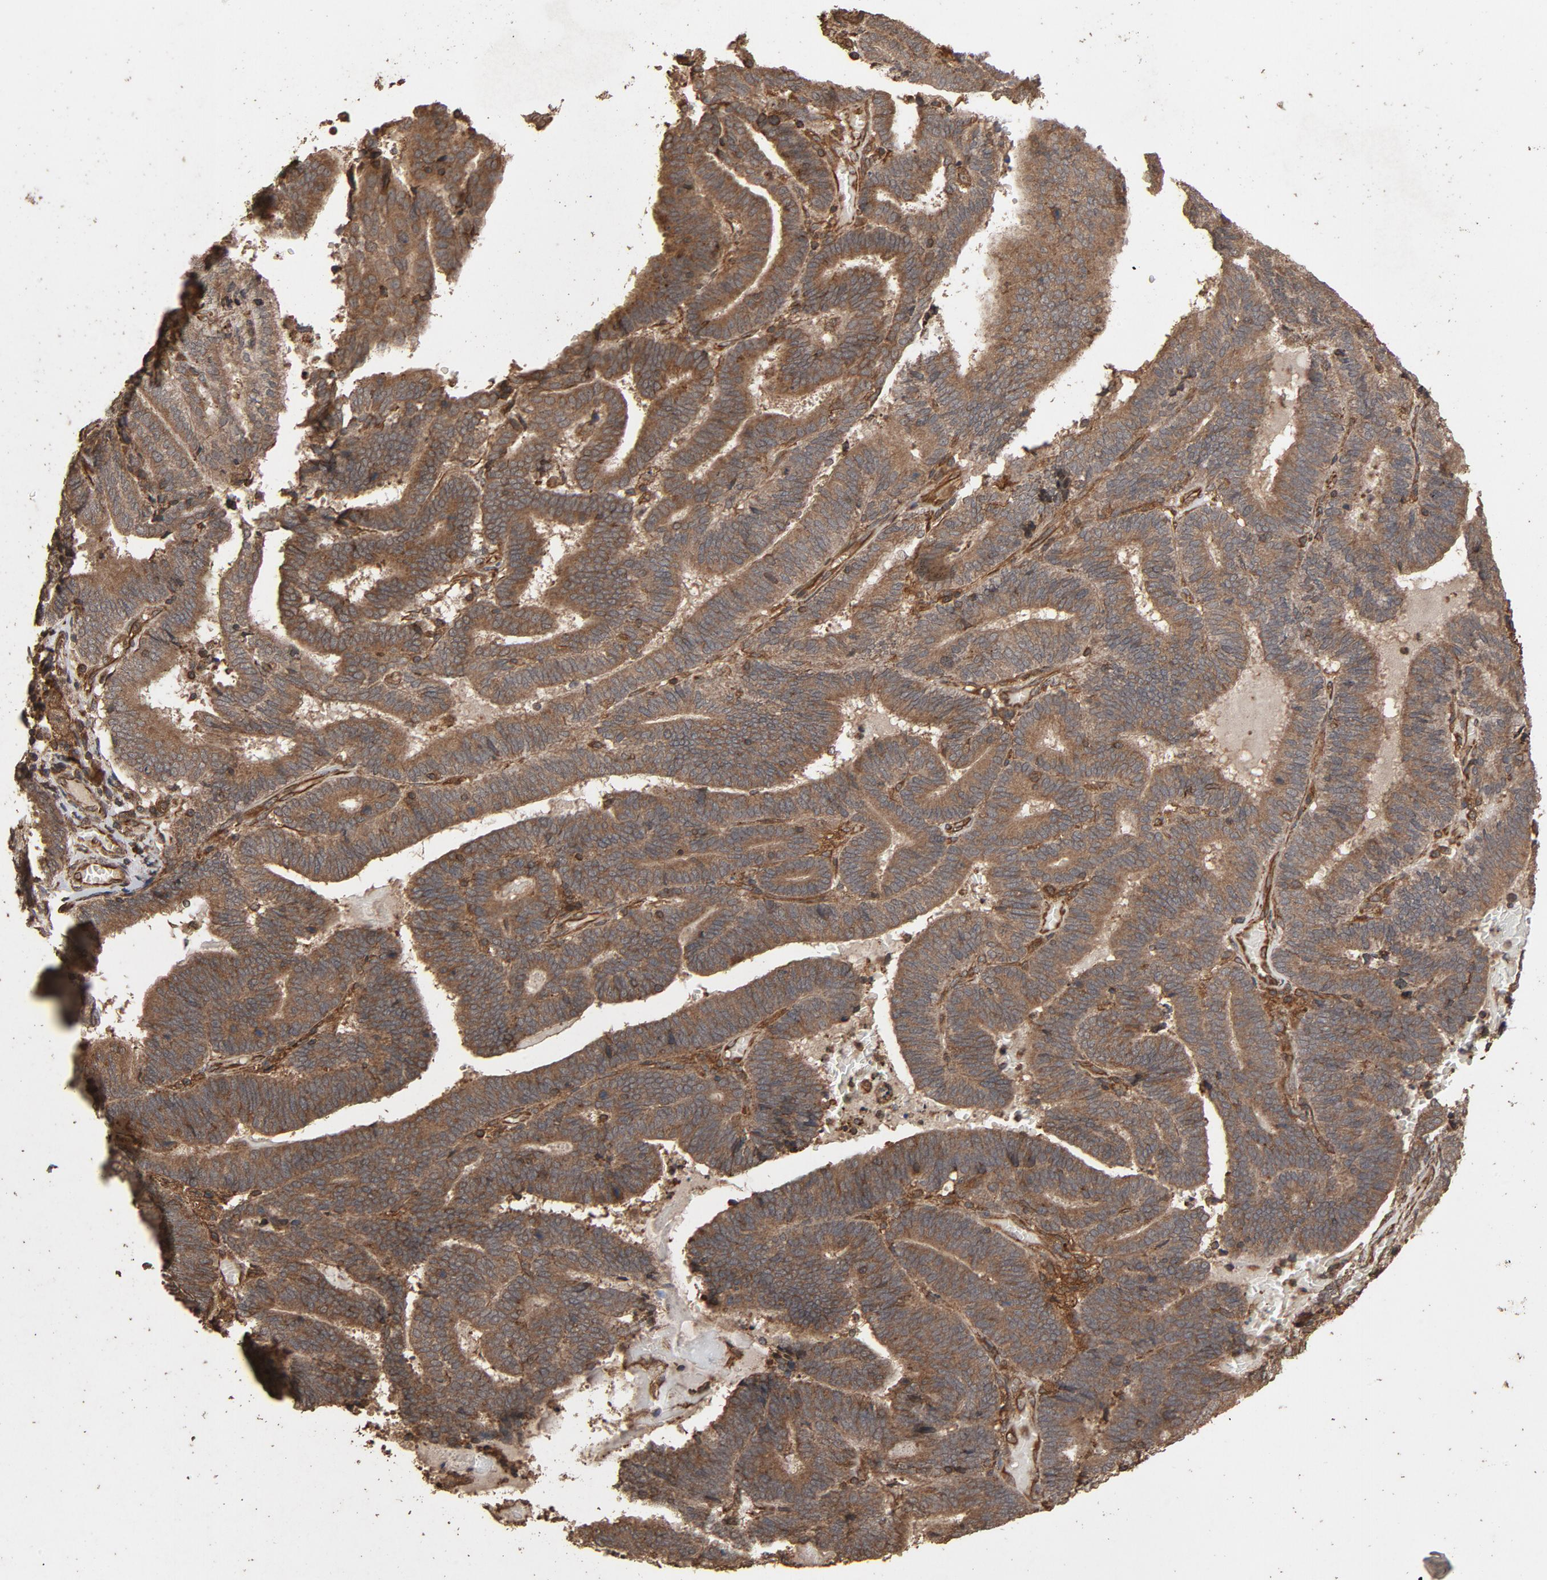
{"staining": {"intensity": "strong", "quantity": "25%-75%", "location": "cytoplasmic/membranous"}, "tissue": "endometrial cancer", "cell_type": "Tumor cells", "image_type": "cancer", "snomed": [{"axis": "morphology", "description": "Adenocarcinoma, NOS"}, {"axis": "topography", "description": "Uterus"}], "caption": "Immunohistochemical staining of human adenocarcinoma (endometrial) exhibits high levels of strong cytoplasmic/membranous staining in approximately 25%-75% of tumor cells.", "gene": "RPS6KA6", "patient": {"sex": "female", "age": 83}}